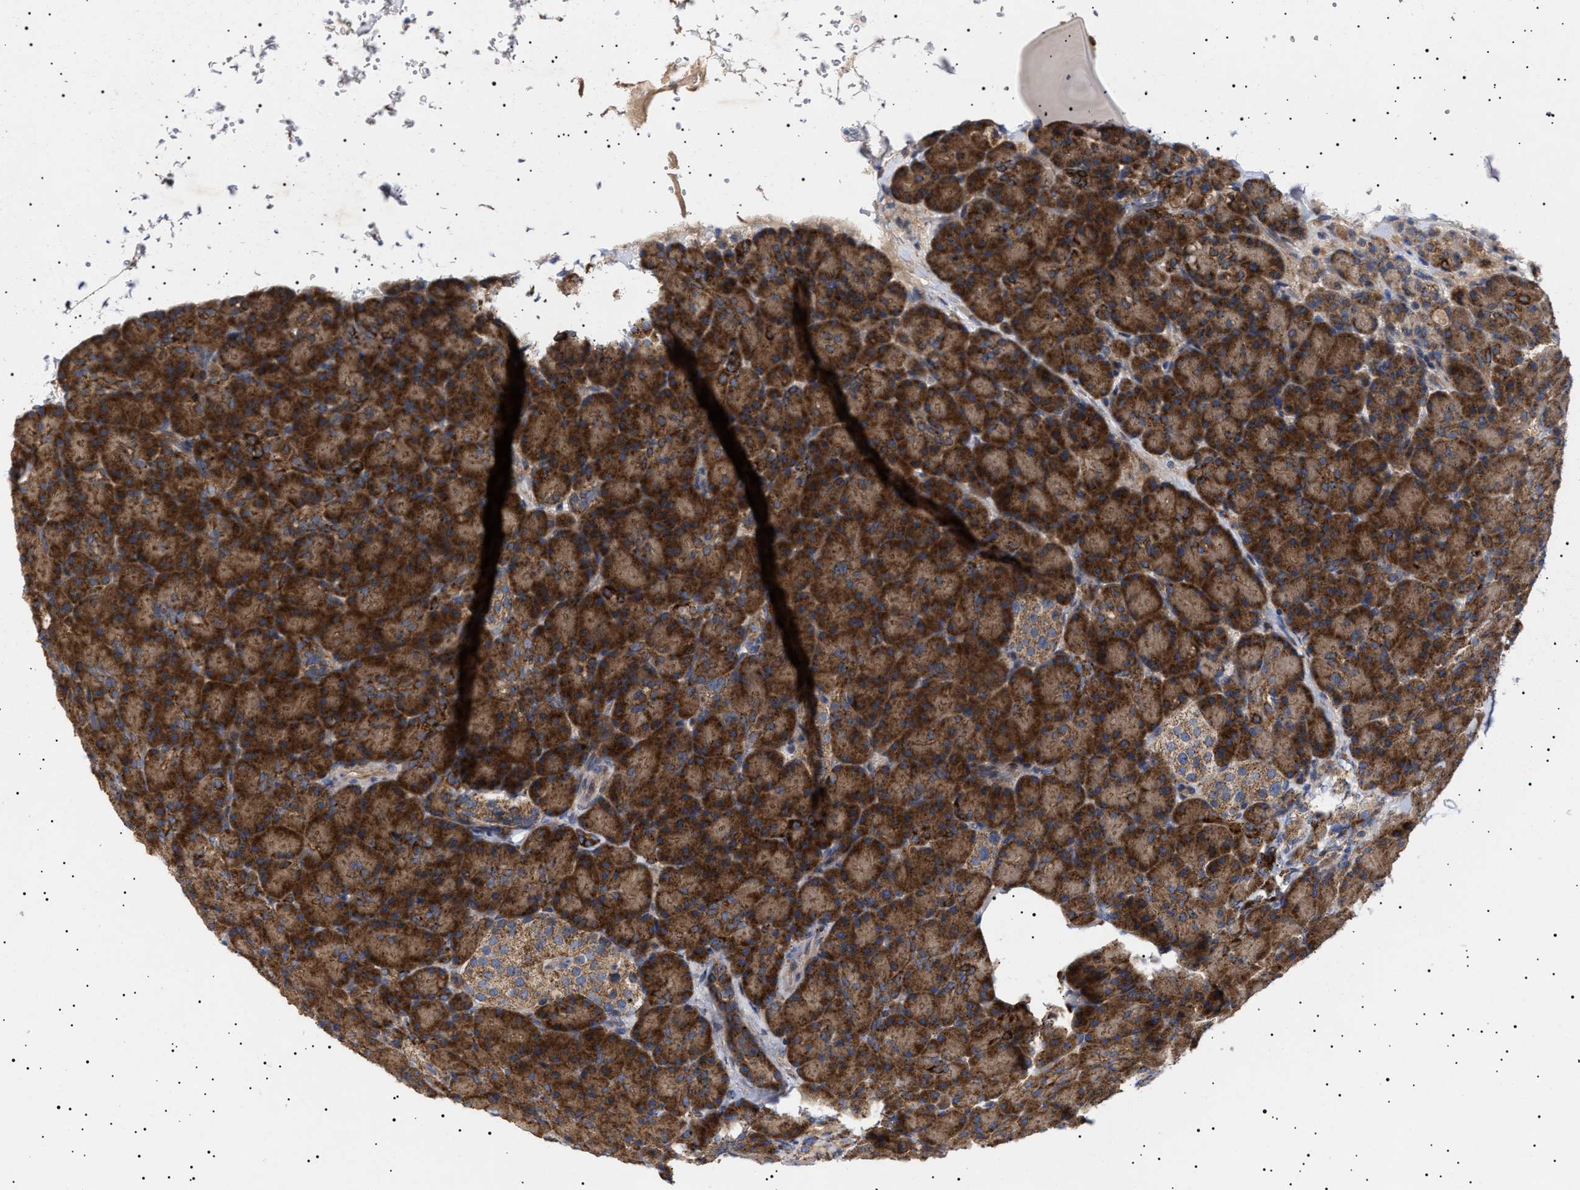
{"staining": {"intensity": "strong", "quantity": ">75%", "location": "cytoplasmic/membranous"}, "tissue": "pancreas", "cell_type": "Exocrine glandular cells", "image_type": "normal", "snomed": [{"axis": "morphology", "description": "Normal tissue, NOS"}, {"axis": "topography", "description": "Pancreas"}], "caption": "Brown immunohistochemical staining in normal human pancreas displays strong cytoplasmic/membranous staining in about >75% of exocrine glandular cells. (DAB IHC with brightfield microscopy, high magnification).", "gene": "MRPL10", "patient": {"sex": "female", "age": 43}}